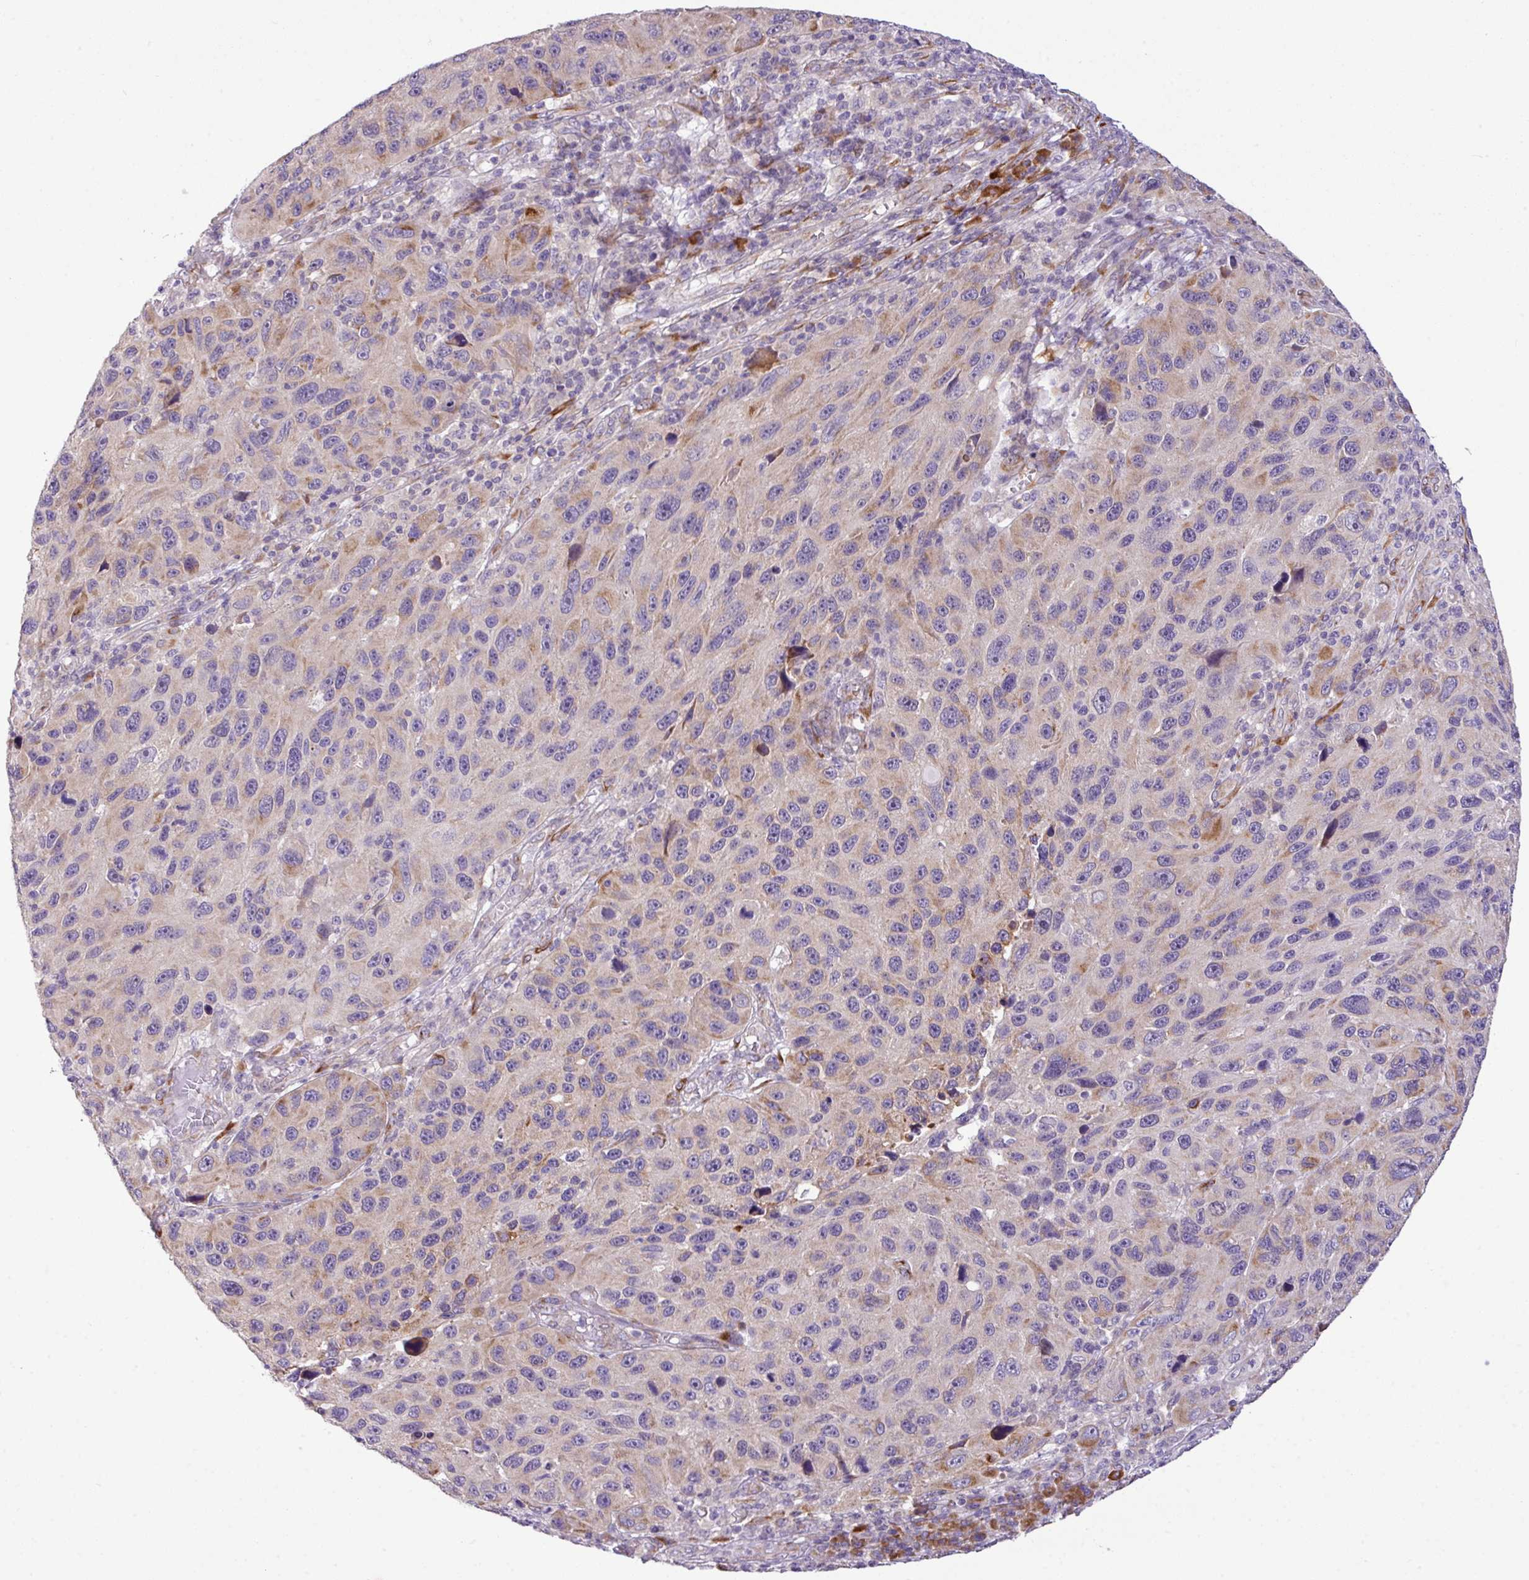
{"staining": {"intensity": "moderate", "quantity": "<25%", "location": "cytoplasmic/membranous"}, "tissue": "melanoma", "cell_type": "Tumor cells", "image_type": "cancer", "snomed": [{"axis": "morphology", "description": "Malignant melanoma, NOS"}, {"axis": "topography", "description": "Skin"}], "caption": "Melanoma was stained to show a protein in brown. There is low levels of moderate cytoplasmic/membranous expression in approximately <25% of tumor cells.", "gene": "CFAP97", "patient": {"sex": "male", "age": 53}}